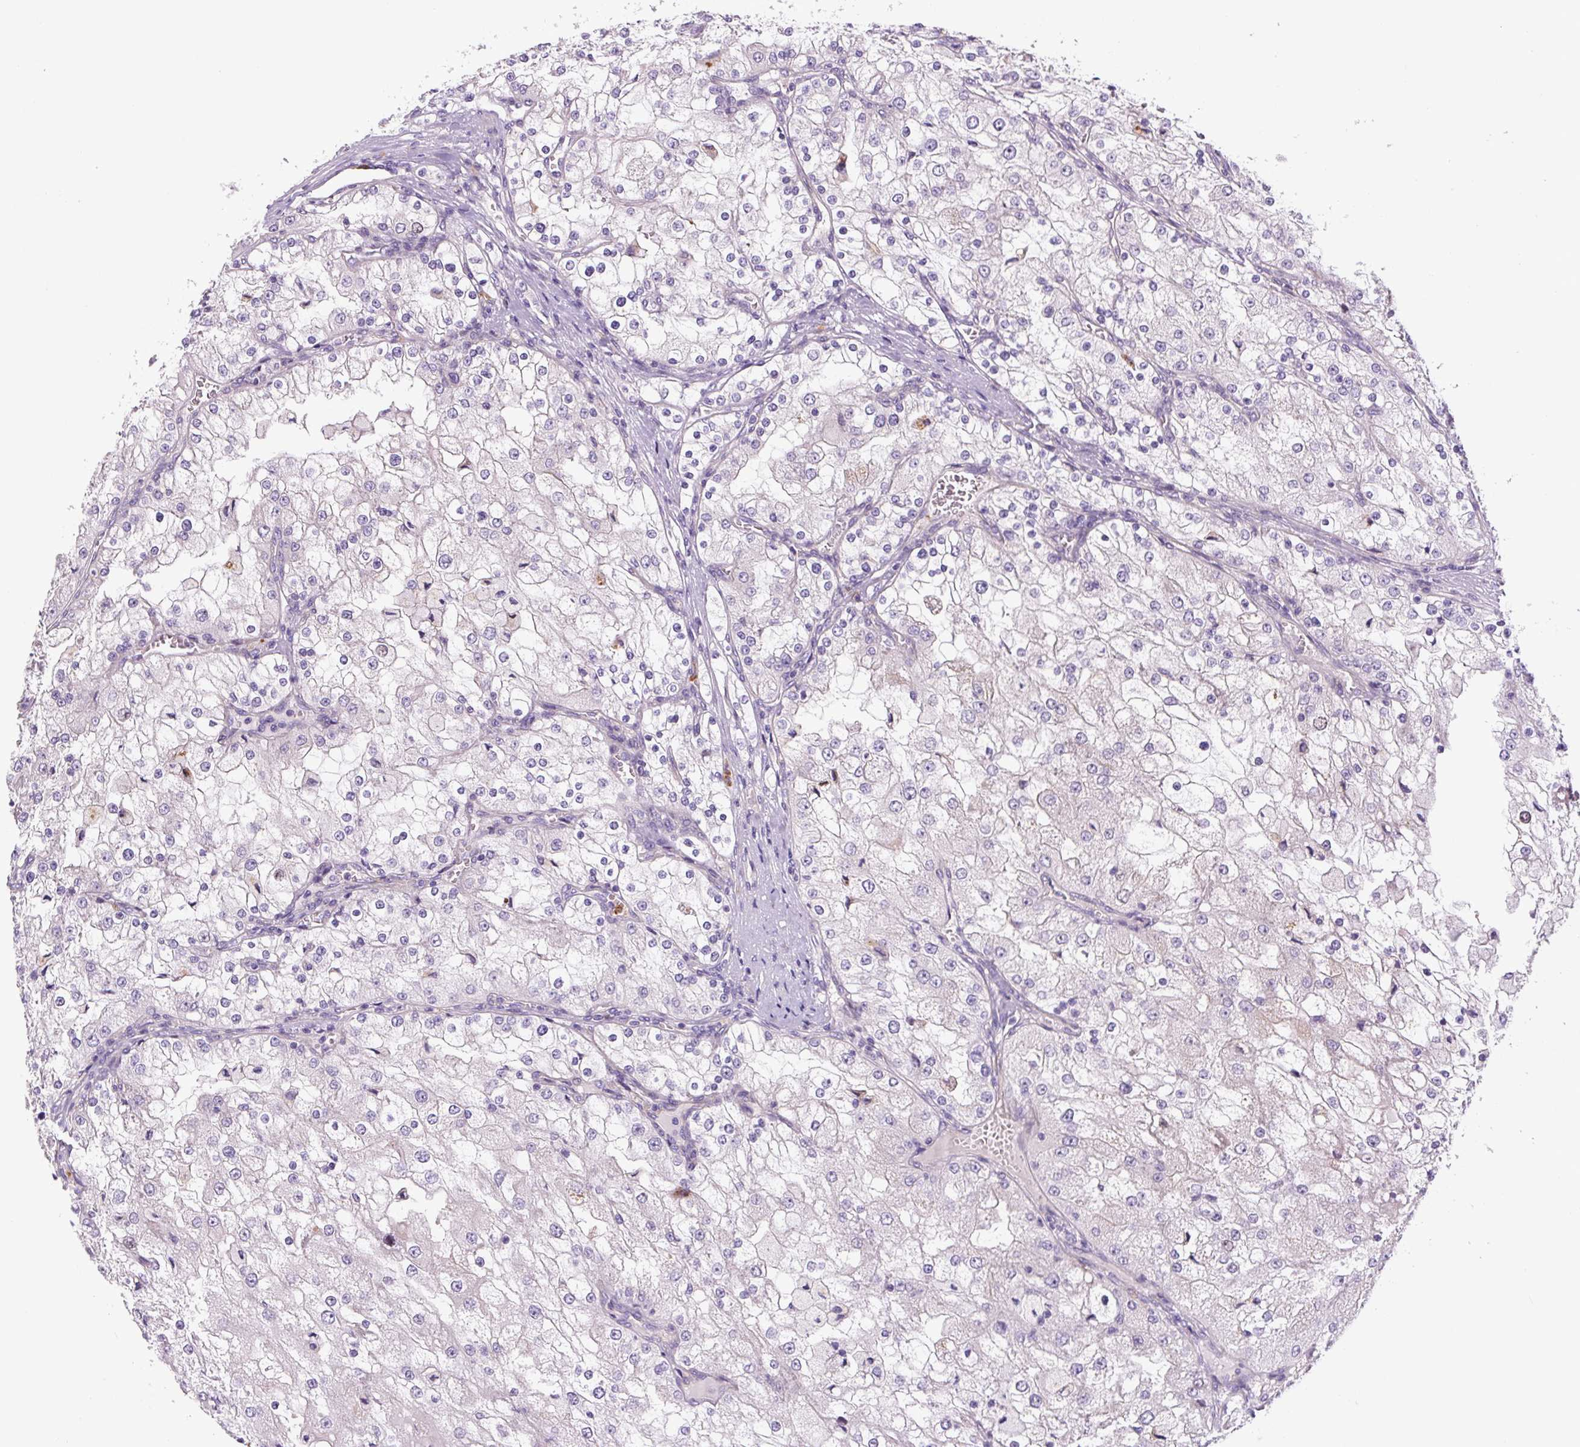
{"staining": {"intensity": "moderate", "quantity": "<25%", "location": "nuclear"}, "tissue": "renal cancer", "cell_type": "Tumor cells", "image_type": "cancer", "snomed": [{"axis": "morphology", "description": "Adenocarcinoma, NOS"}, {"axis": "topography", "description": "Kidney"}], "caption": "Renal cancer stained with a protein marker exhibits moderate staining in tumor cells.", "gene": "KIFC1", "patient": {"sex": "female", "age": 74}}